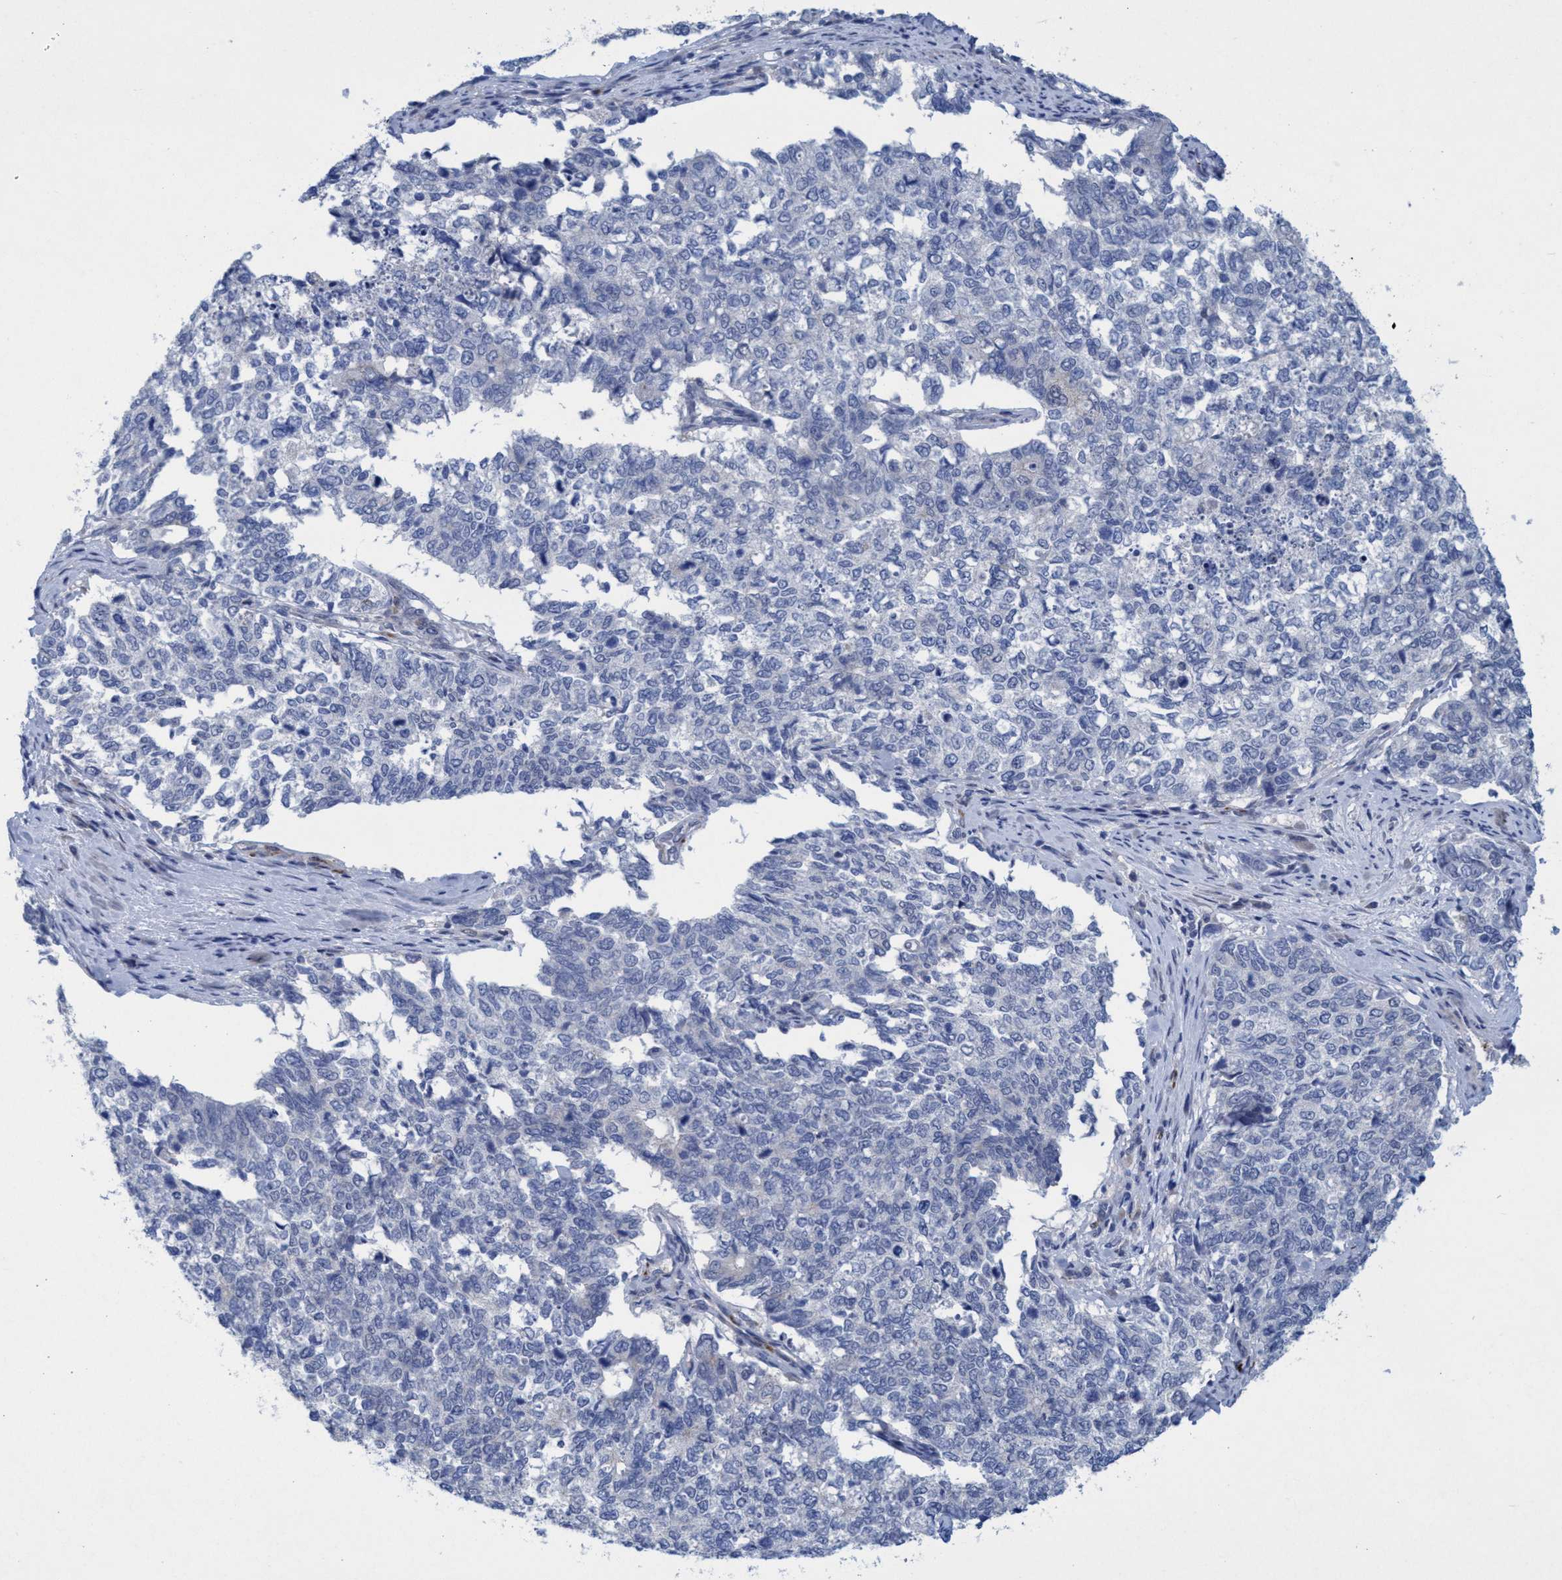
{"staining": {"intensity": "negative", "quantity": "none", "location": "none"}, "tissue": "cervical cancer", "cell_type": "Tumor cells", "image_type": "cancer", "snomed": [{"axis": "morphology", "description": "Squamous cell carcinoma, NOS"}, {"axis": "topography", "description": "Cervix"}], "caption": "This micrograph is of cervical cancer stained with immunohistochemistry to label a protein in brown with the nuclei are counter-stained blue. There is no staining in tumor cells.", "gene": "SLC43A2", "patient": {"sex": "female", "age": 63}}